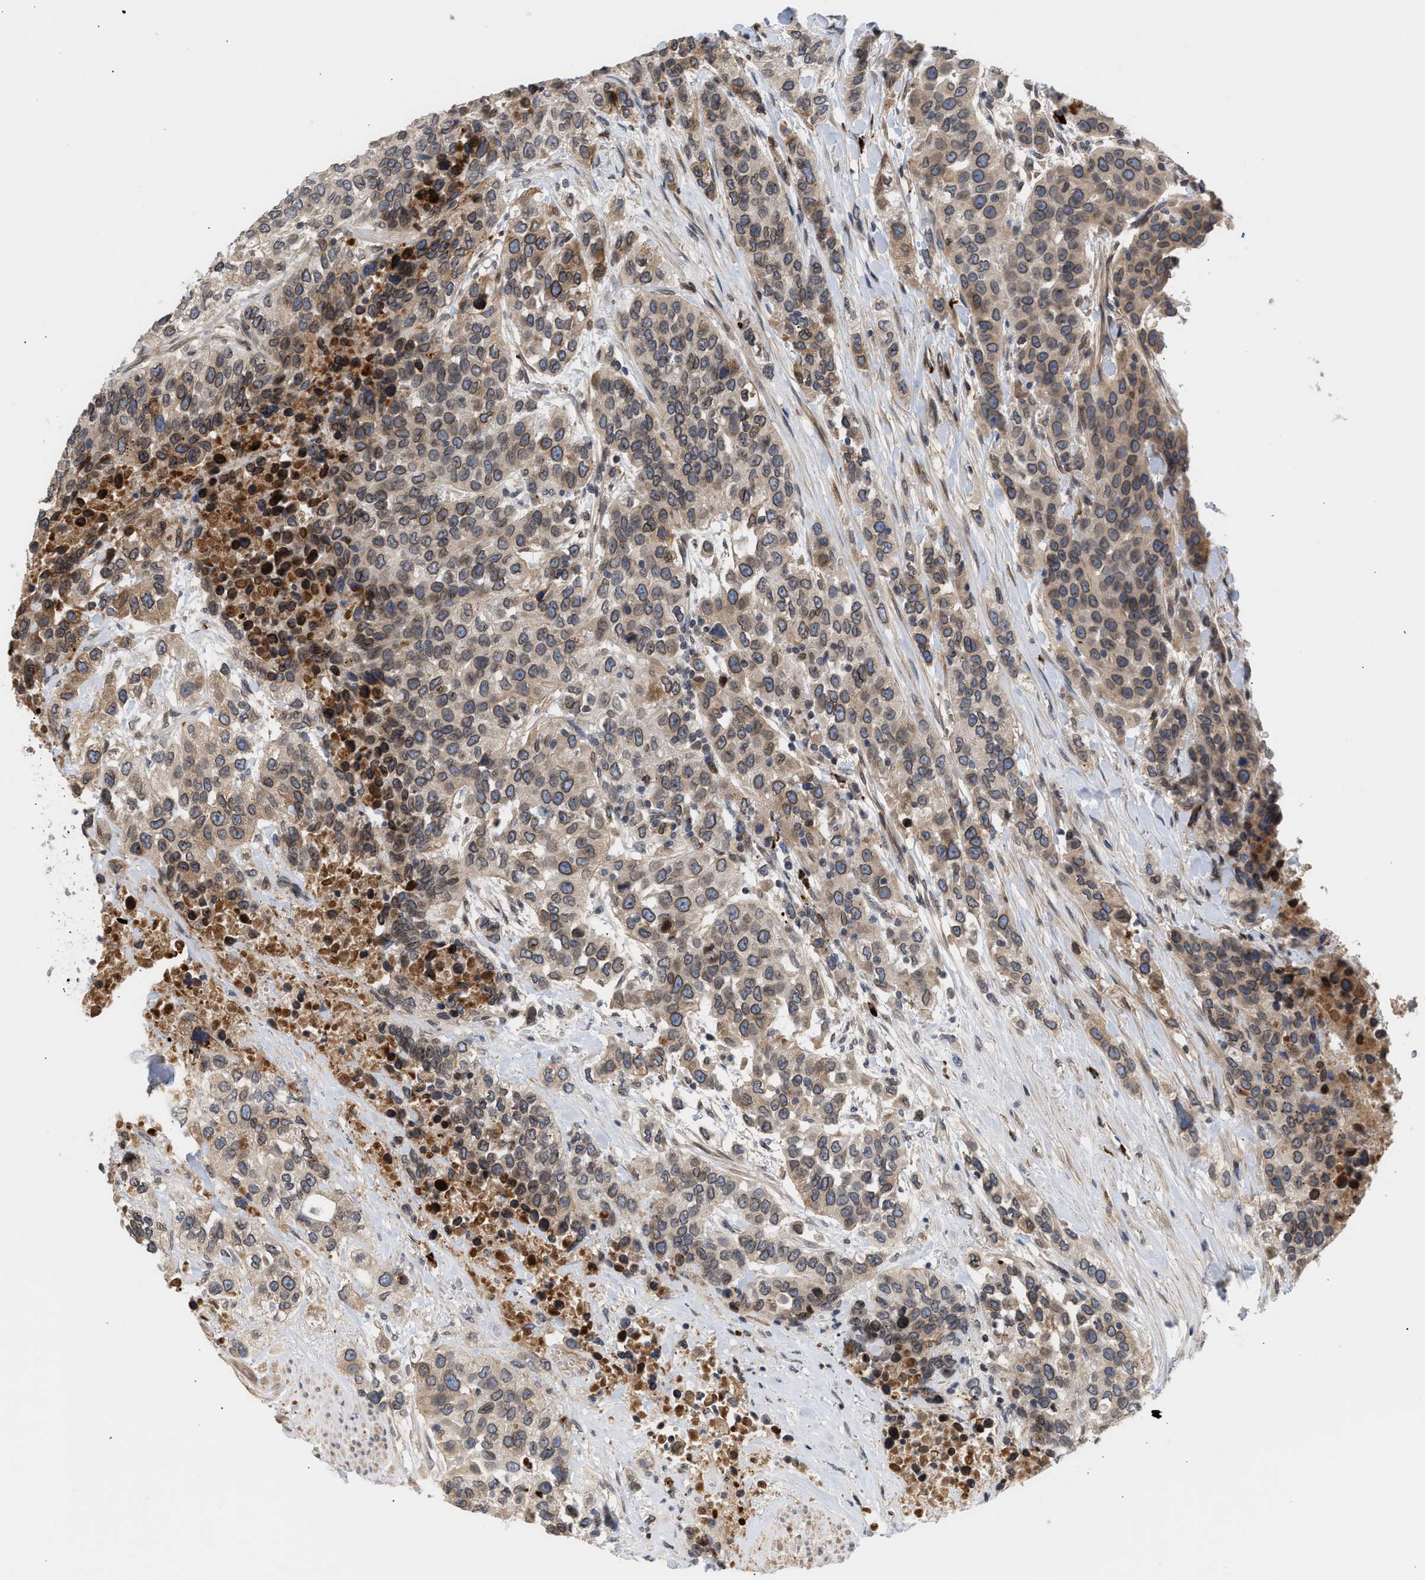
{"staining": {"intensity": "weak", "quantity": ">75%", "location": "cytoplasmic/membranous,nuclear"}, "tissue": "urothelial cancer", "cell_type": "Tumor cells", "image_type": "cancer", "snomed": [{"axis": "morphology", "description": "Urothelial carcinoma, High grade"}, {"axis": "topography", "description": "Urinary bladder"}], "caption": "Urothelial cancer stained for a protein displays weak cytoplasmic/membranous and nuclear positivity in tumor cells.", "gene": "NUP62", "patient": {"sex": "female", "age": 80}}